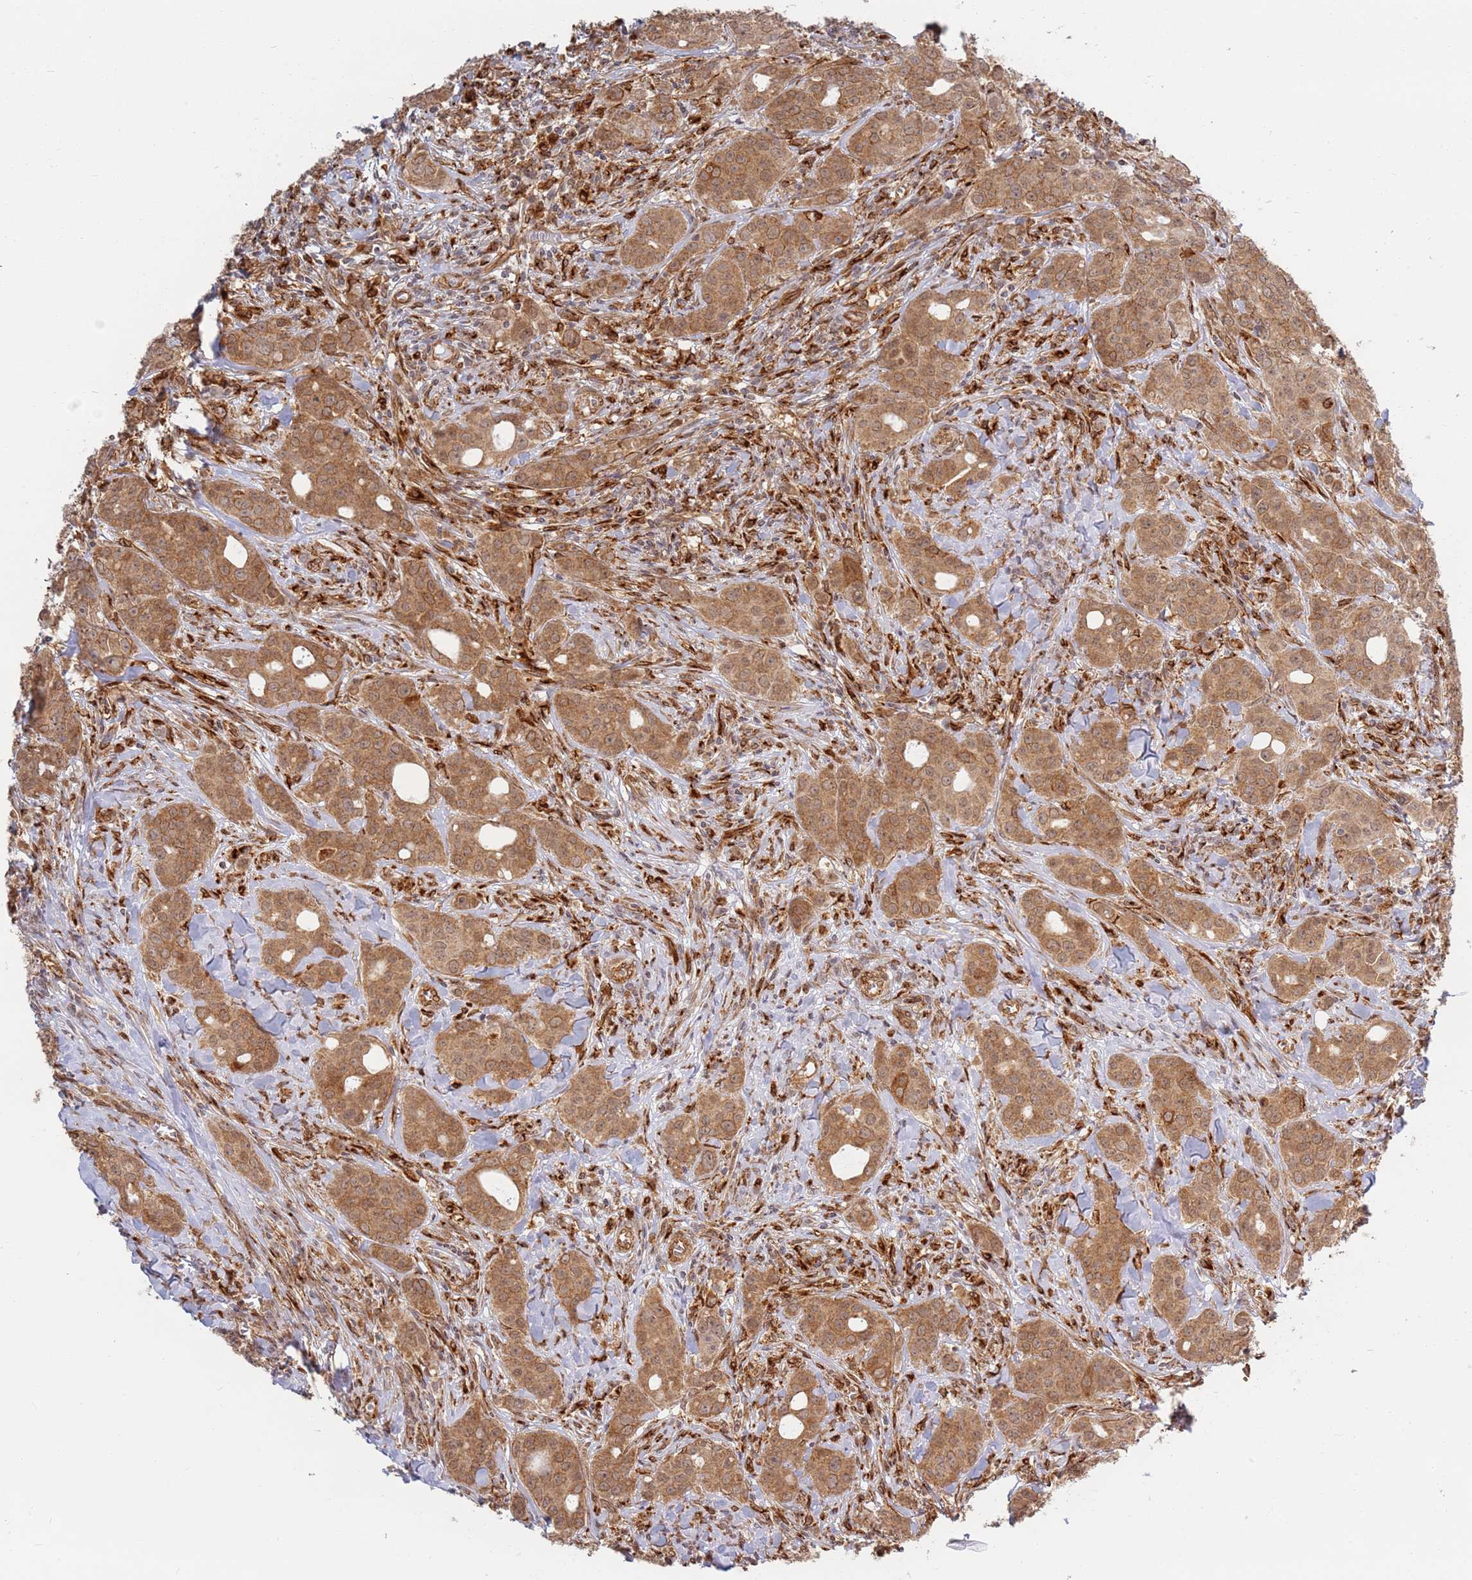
{"staining": {"intensity": "moderate", "quantity": ">75%", "location": "cytoplasmic/membranous,nuclear"}, "tissue": "breast cancer", "cell_type": "Tumor cells", "image_type": "cancer", "snomed": [{"axis": "morphology", "description": "Duct carcinoma"}, {"axis": "topography", "description": "Breast"}], "caption": "High-power microscopy captured an immunohistochemistry (IHC) image of breast cancer (infiltrating ductal carcinoma), revealing moderate cytoplasmic/membranous and nuclear staining in approximately >75% of tumor cells. The staining was performed using DAB (3,3'-diaminobenzidine), with brown indicating positive protein expression. Nuclei are stained blue with hematoxylin.", "gene": "CEP170", "patient": {"sex": "female", "age": 43}}